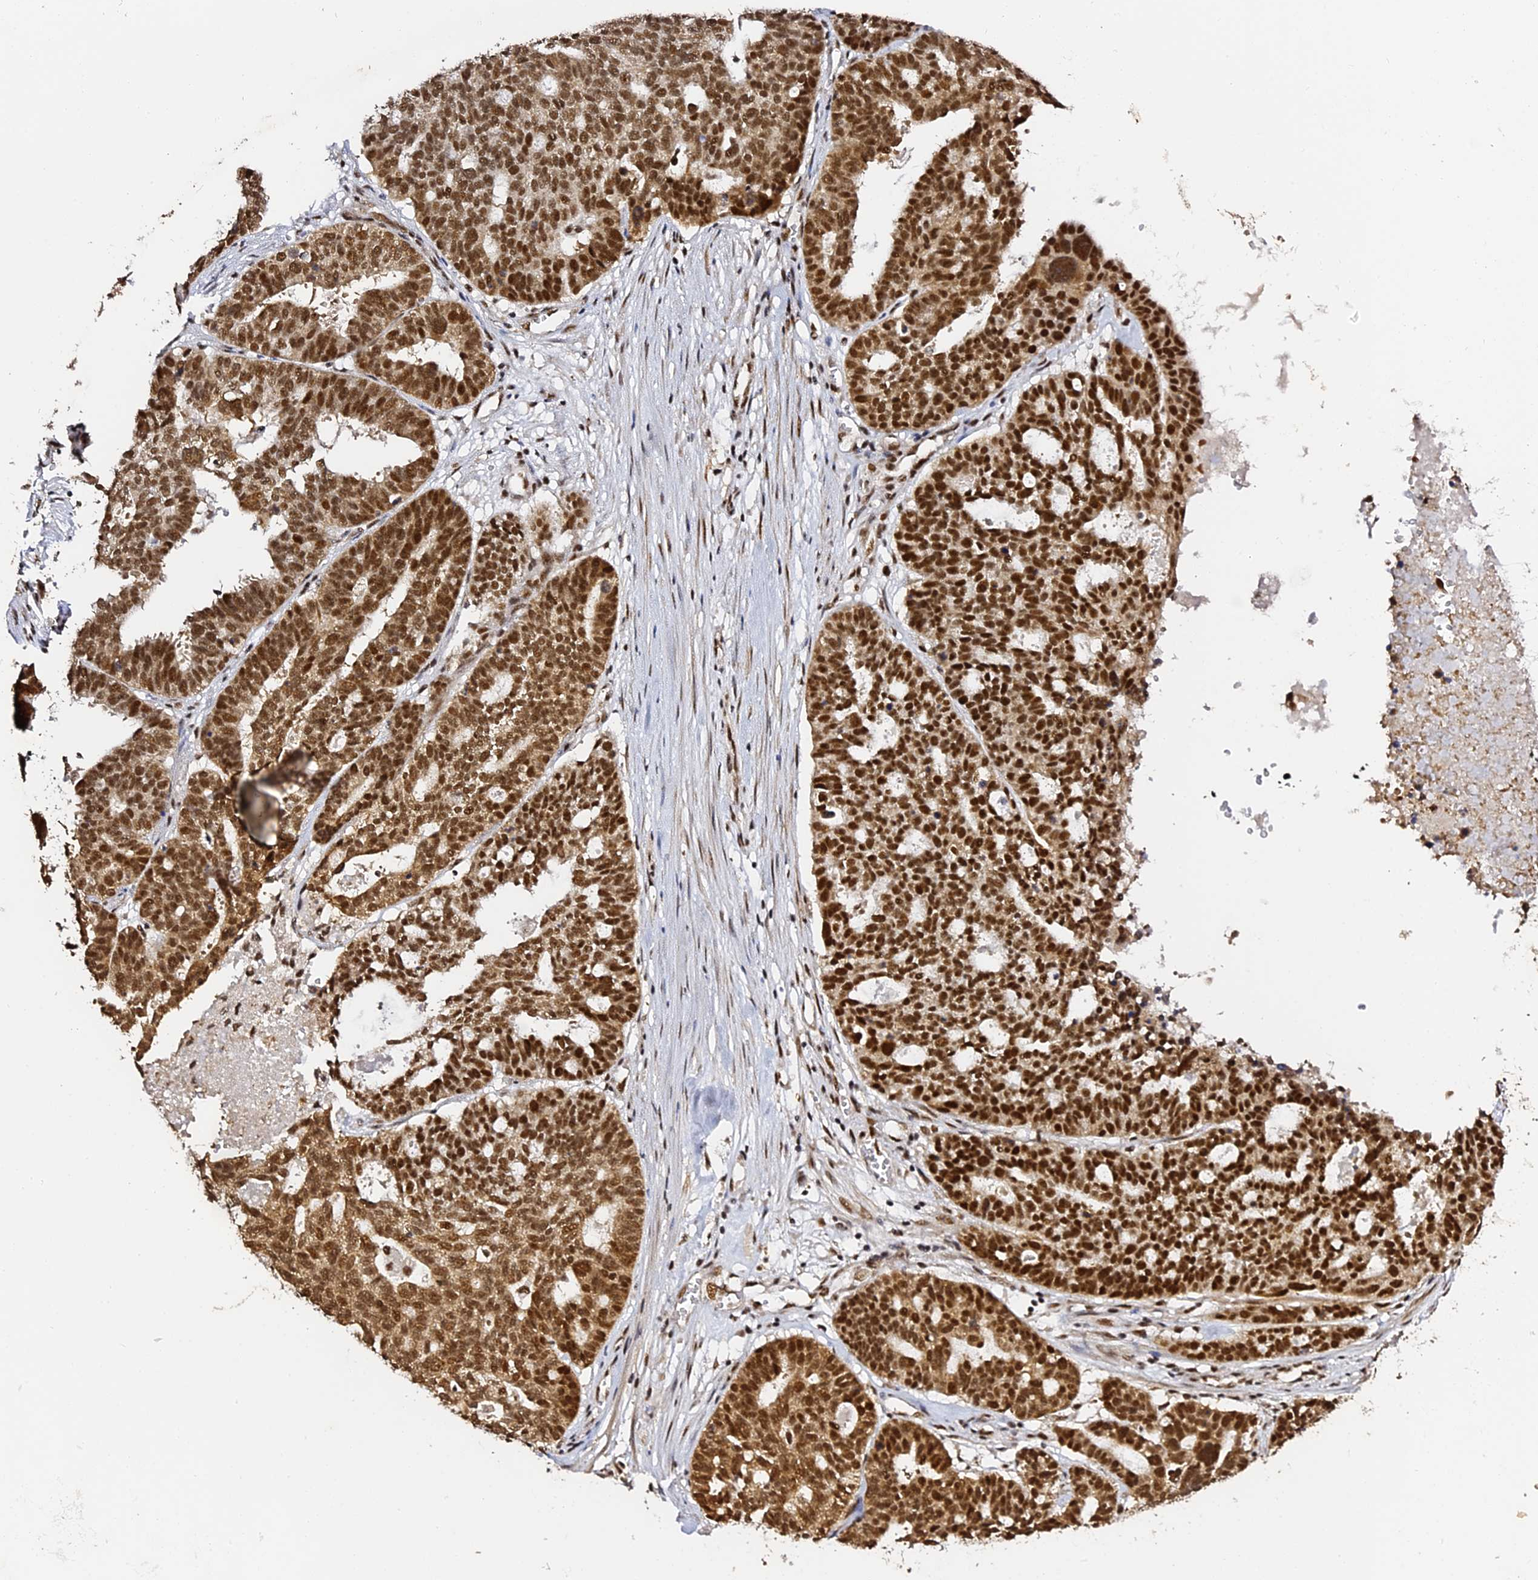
{"staining": {"intensity": "strong", "quantity": ">75%", "location": "nuclear"}, "tissue": "ovarian cancer", "cell_type": "Tumor cells", "image_type": "cancer", "snomed": [{"axis": "morphology", "description": "Cystadenocarcinoma, serous, NOS"}, {"axis": "topography", "description": "Ovary"}], "caption": "The photomicrograph displays a brown stain indicating the presence of a protein in the nuclear of tumor cells in ovarian cancer (serous cystadenocarcinoma).", "gene": "MCRS1", "patient": {"sex": "female", "age": 59}}